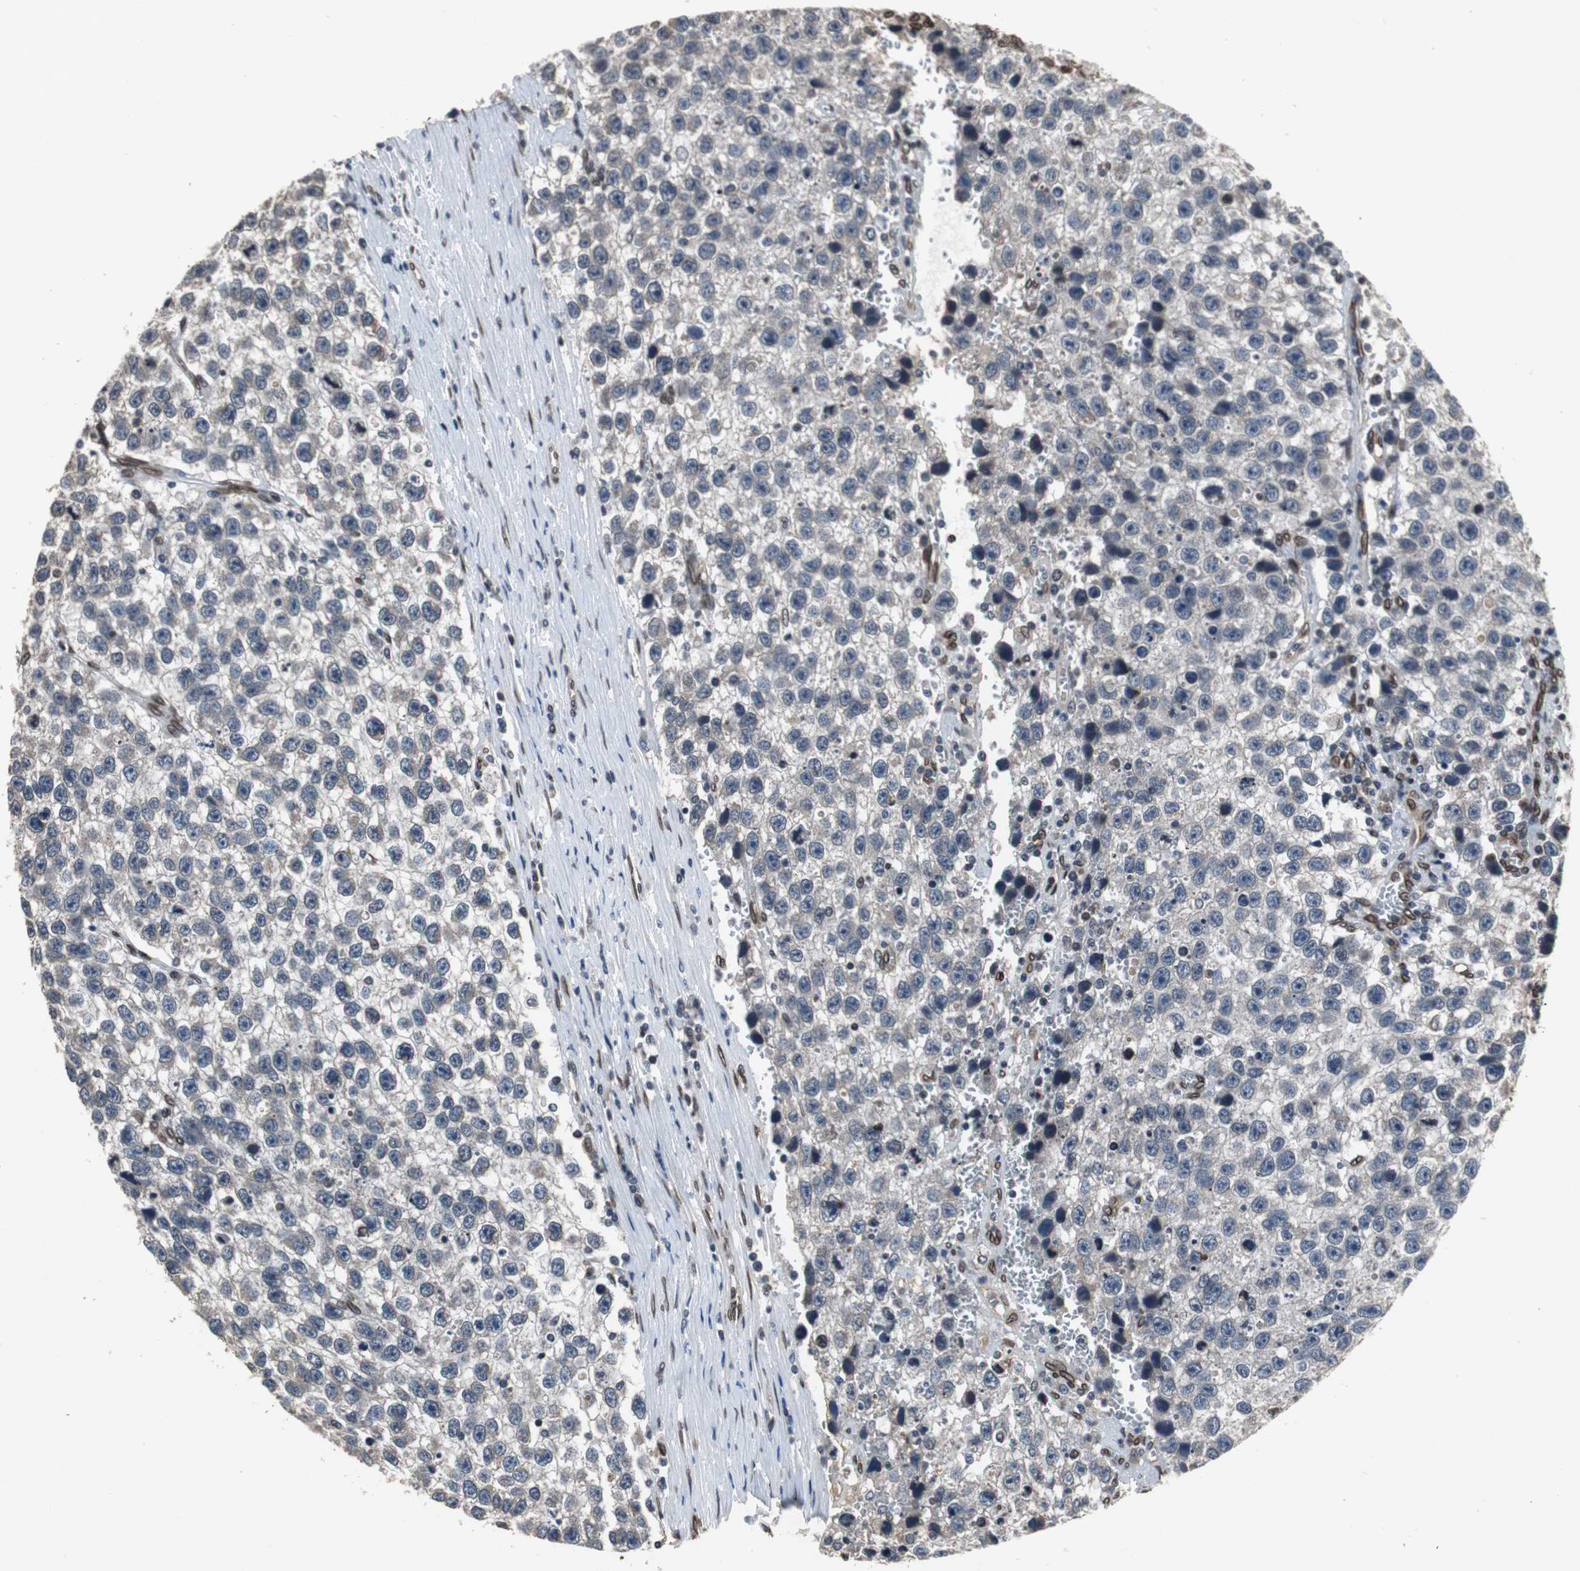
{"staining": {"intensity": "weak", "quantity": "25%-75%", "location": "cytoplasmic/membranous"}, "tissue": "testis cancer", "cell_type": "Tumor cells", "image_type": "cancer", "snomed": [{"axis": "morphology", "description": "Seminoma, NOS"}, {"axis": "topography", "description": "Testis"}], "caption": "Testis seminoma was stained to show a protein in brown. There is low levels of weak cytoplasmic/membranous positivity in approximately 25%-75% of tumor cells.", "gene": "LMNA", "patient": {"sex": "male", "age": 33}}